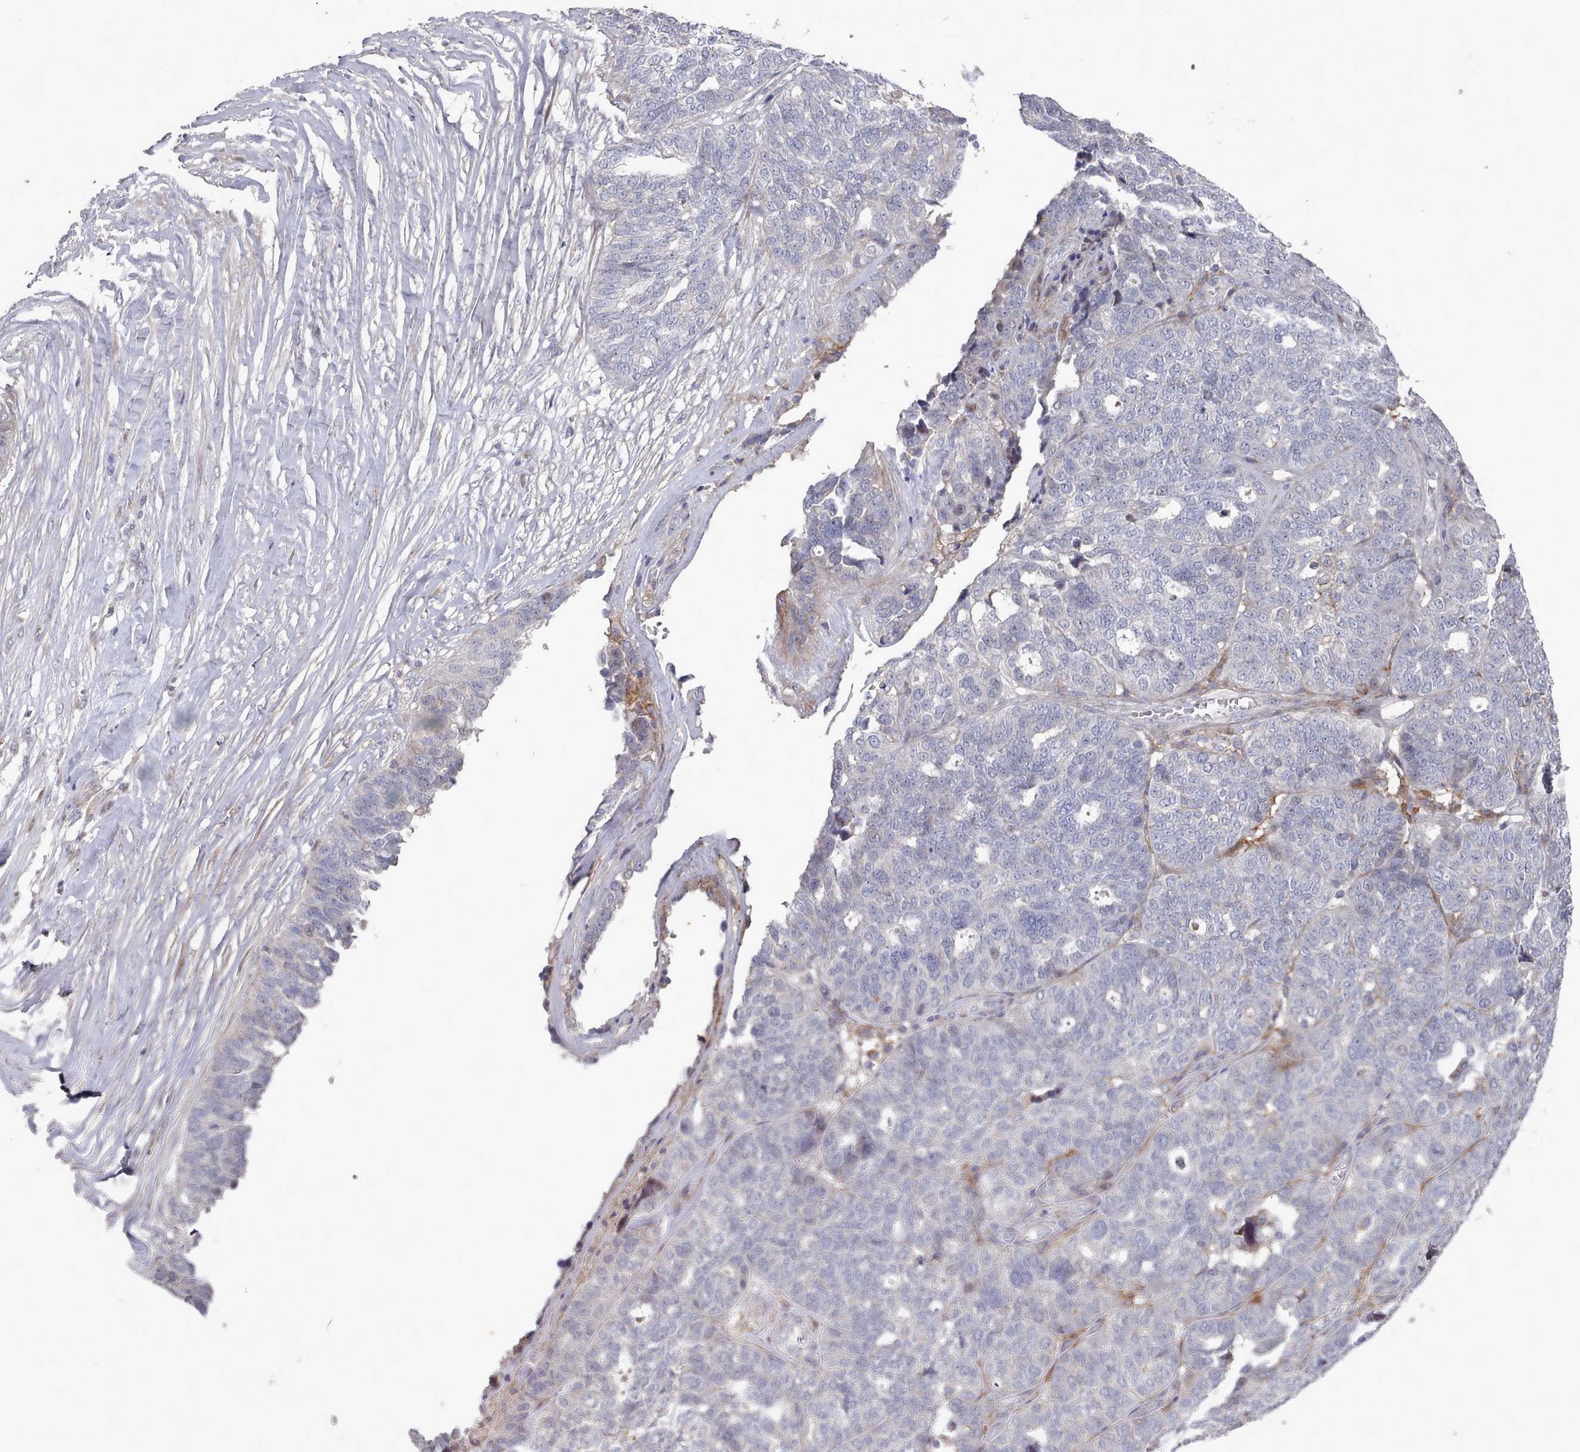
{"staining": {"intensity": "negative", "quantity": "none", "location": "none"}, "tissue": "ovarian cancer", "cell_type": "Tumor cells", "image_type": "cancer", "snomed": [{"axis": "morphology", "description": "Cystadenocarcinoma, serous, NOS"}, {"axis": "topography", "description": "Ovary"}], "caption": "The image exhibits no significant staining in tumor cells of serous cystadenocarcinoma (ovarian).", "gene": "COL8A2", "patient": {"sex": "female", "age": 59}}